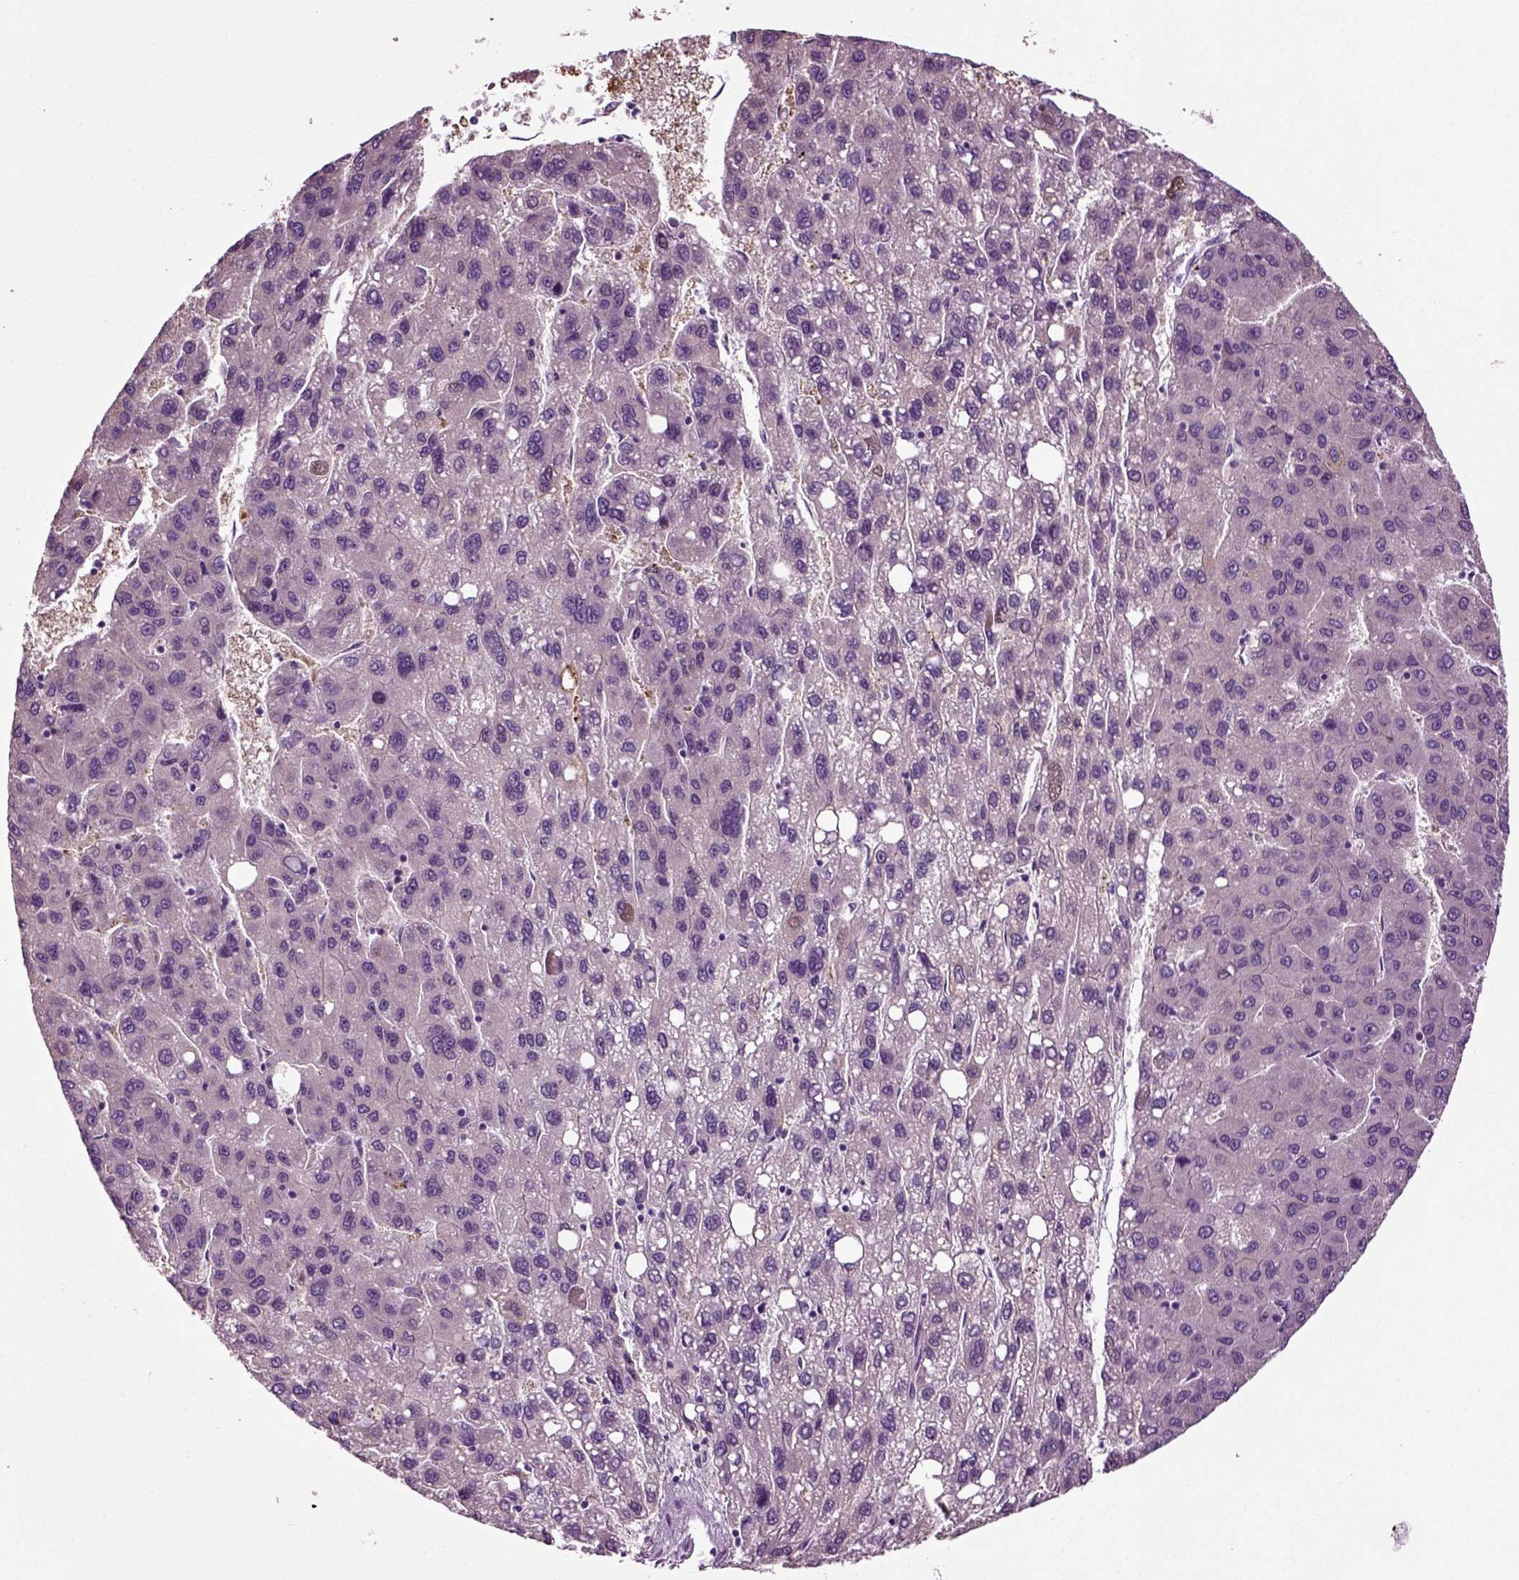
{"staining": {"intensity": "negative", "quantity": "none", "location": "none"}, "tissue": "liver cancer", "cell_type": "Tumor cells", "image_type": "cancer", "snomed": [{"axis": "morphology", "description": "Carcinoma, Hepatocellular, NOS"}, {"axis": "topography", "description": "Liver"}], "caption": "Tumor cells are negative for protein expression in human liver cancer.", "gene": "DNAH10", "patient": {"sex": "female", "age": 82}}